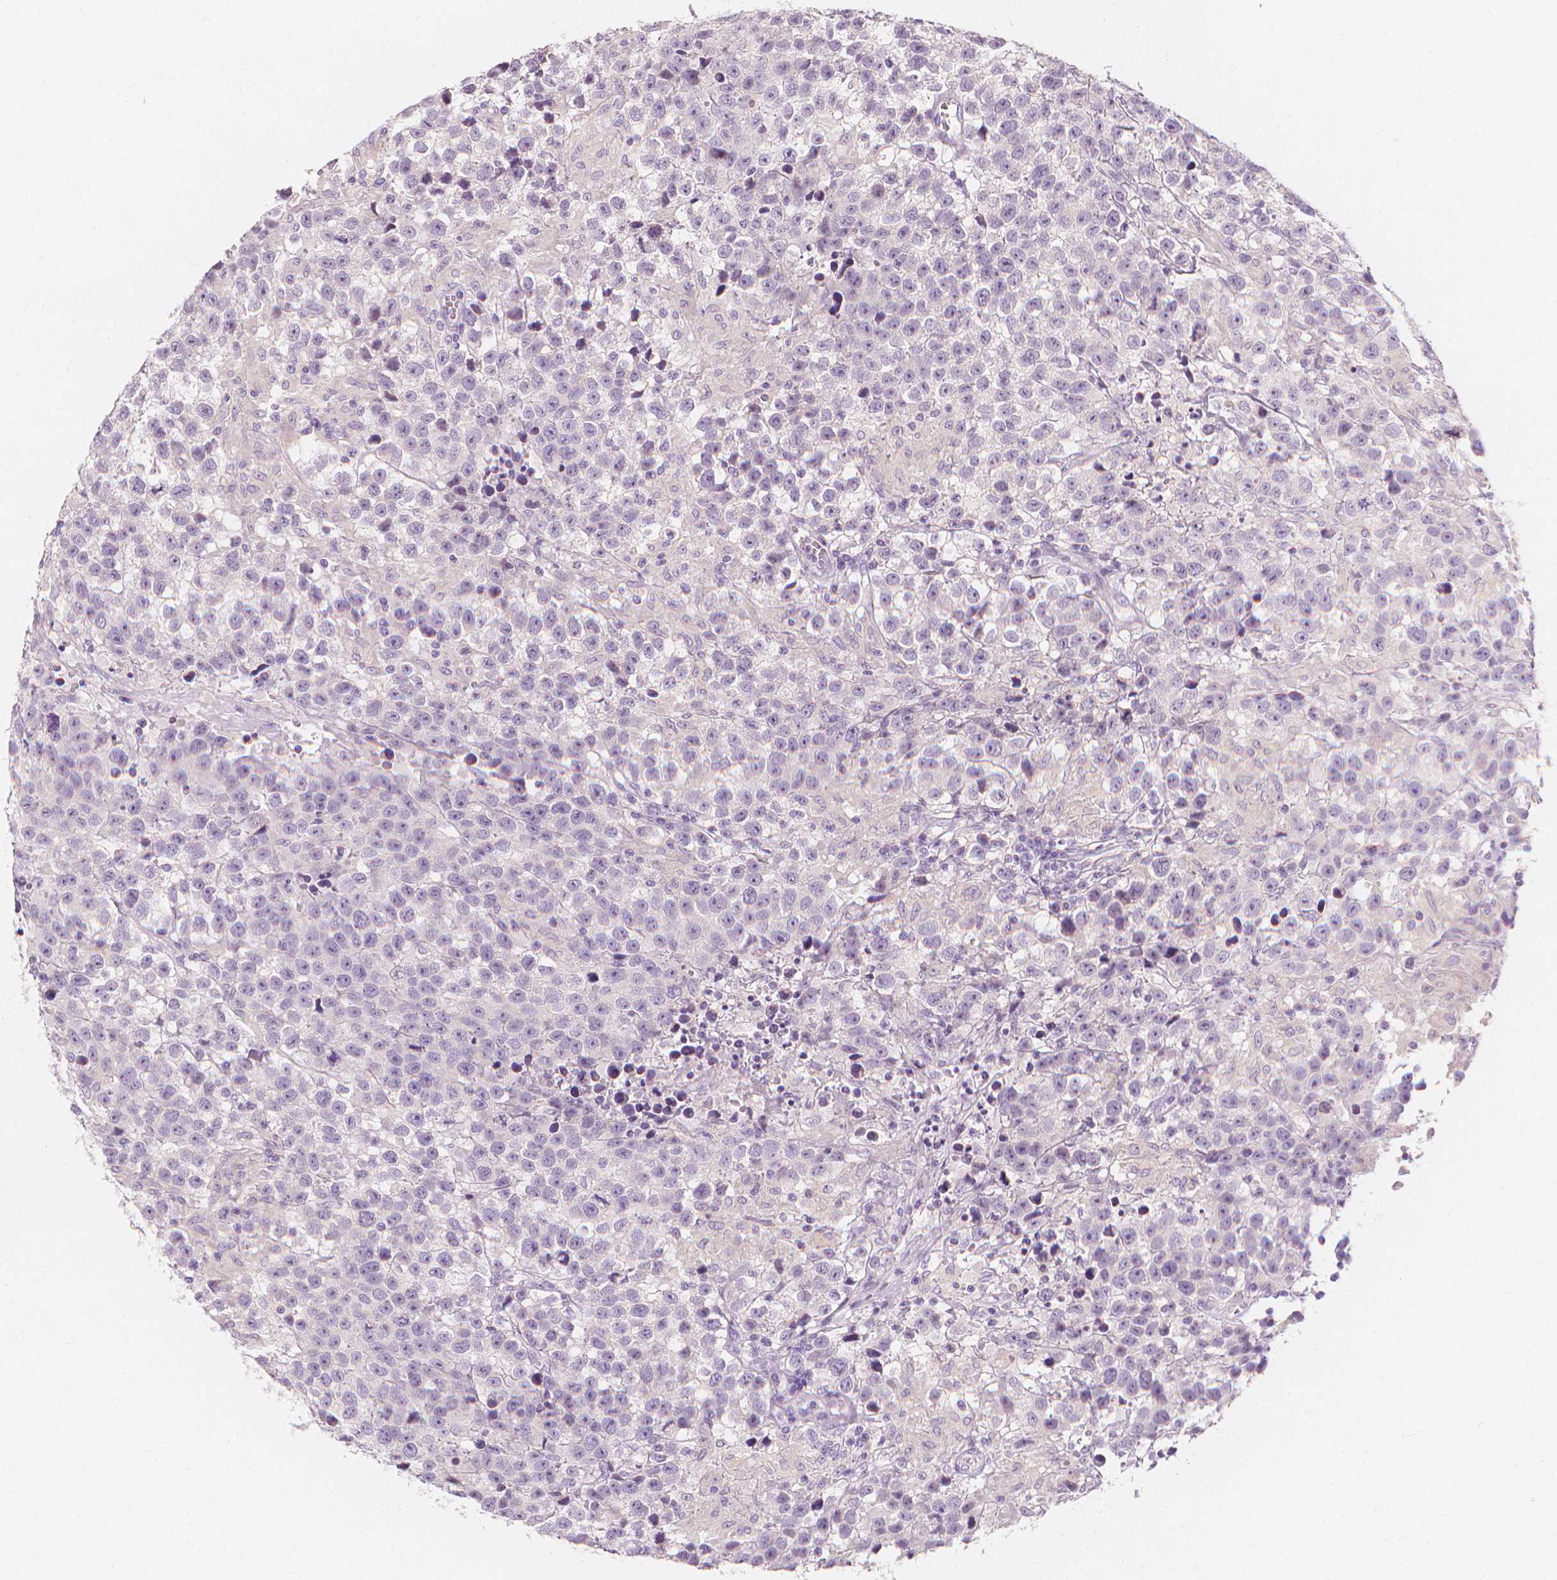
{"staining": {"intensity": "negative", "quantity": "none", "location": "none"}, "tissue": "testis cancer", "cell_type": "Tumor cells", "image_type": "cancer", "snomed": [{"axis": "morphology", "description": "Seminoma, NOS"}, {"axis": "topography", "description": "Testis"}], "caption": "An immunohistochemistry (IHC) photomicrograph of seminoma (testis) is shown. There is no staining in tumor cells of seminoma (testis).", "gene": "RBFOX1", "patient": {"sex": "male", "age": 43}}